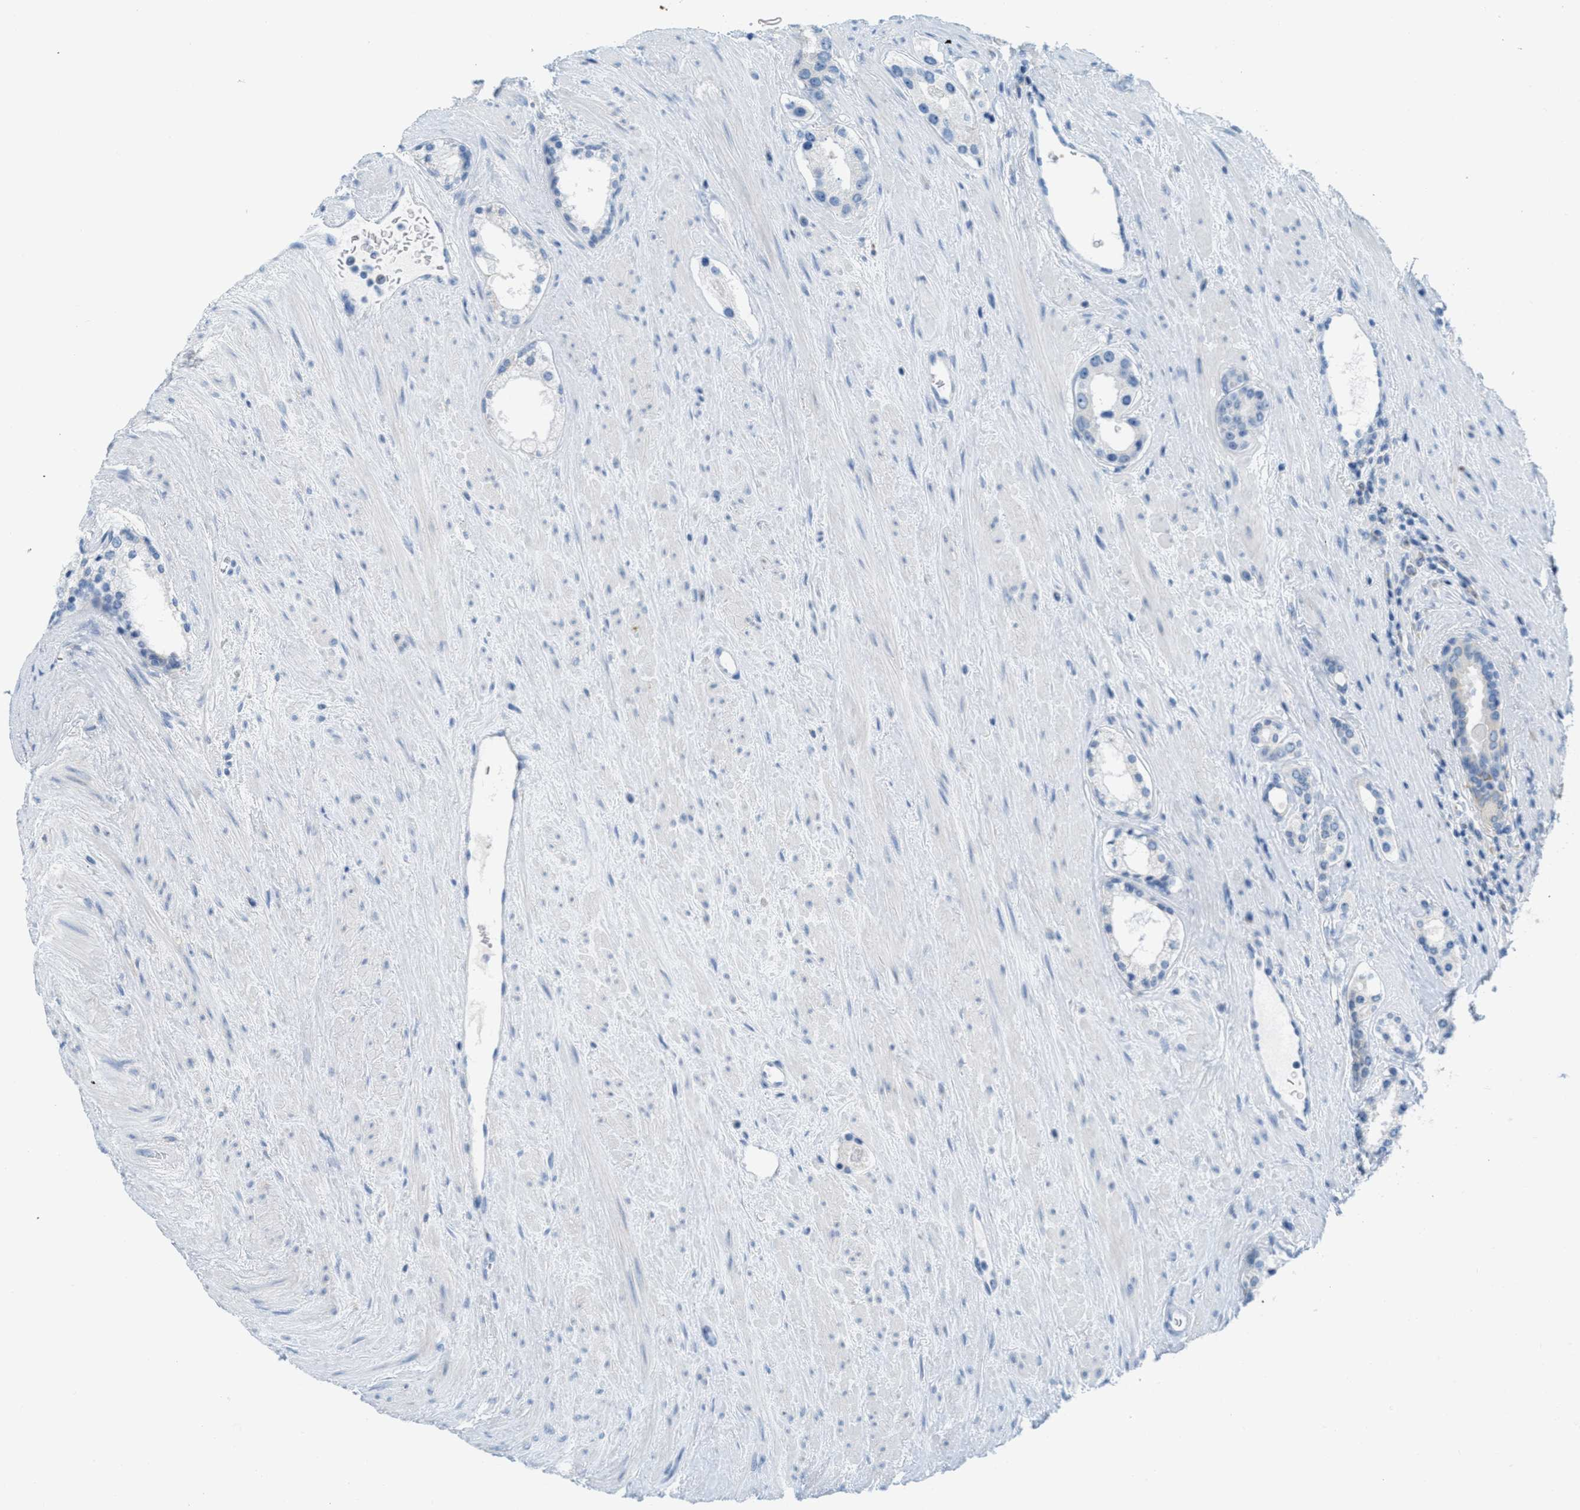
{"staining": {"intensity": "negative", "quantity": "none", "location": "none"}, "tissue": "prostate cancer", "cell_type": "Tumor cells", "image_type": "cancer", "snomed": [{"axis": "morphology", "description": "Adenocarcinoma, High grade"}, {"axis": "topography", "description": "Prostate"}], "caption": "Immunohistochemistry micrograph of human prostate high-grade adenocarcinoma stained for a protein (brown), which shows no staining in tumor cells.", "gene": "TEX264", "patient": {"sex": "male", "age": 71}}